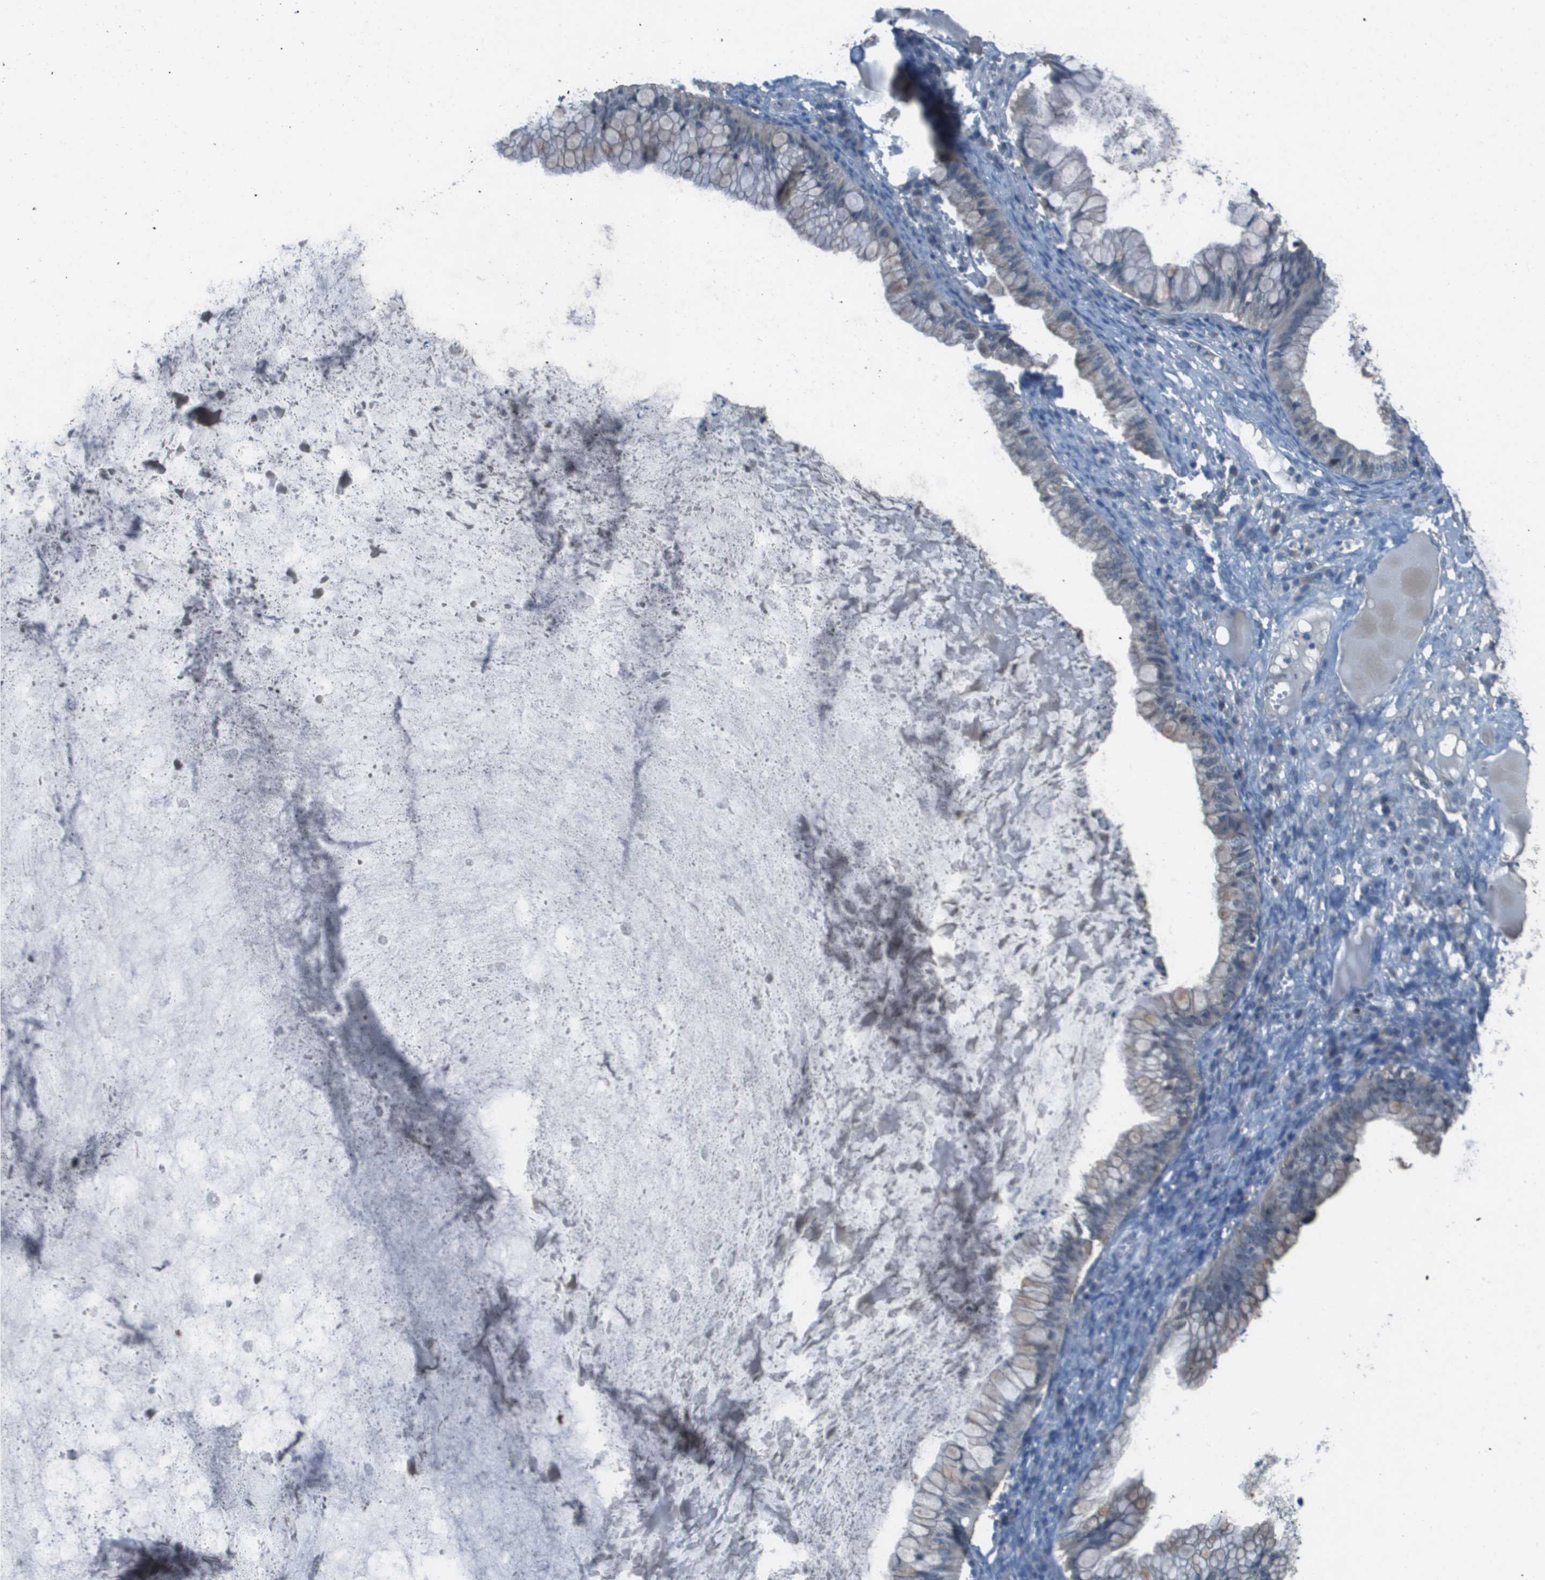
{"staining": {"intensity": "weak", "quantity": "<25%", "location": "cytoplasmic/membranous"}, "tissue": "ovarian cancer", "cell_type": "Tumor cells", "image_type": "cancer", "snomed": [{"axis": "morphology", "description": "Cystadenocarcinoma, mucinous, NOS"}, {"axis": "topography", "description": "Ovary"}], "caption": "Histopathology image shows no significant protein expression in tumor cells of ovarian cancer (mucinous cystadenocarcinoma).", "gene": "CAMK4", "patient": {"sex": "female", "age": 57}}